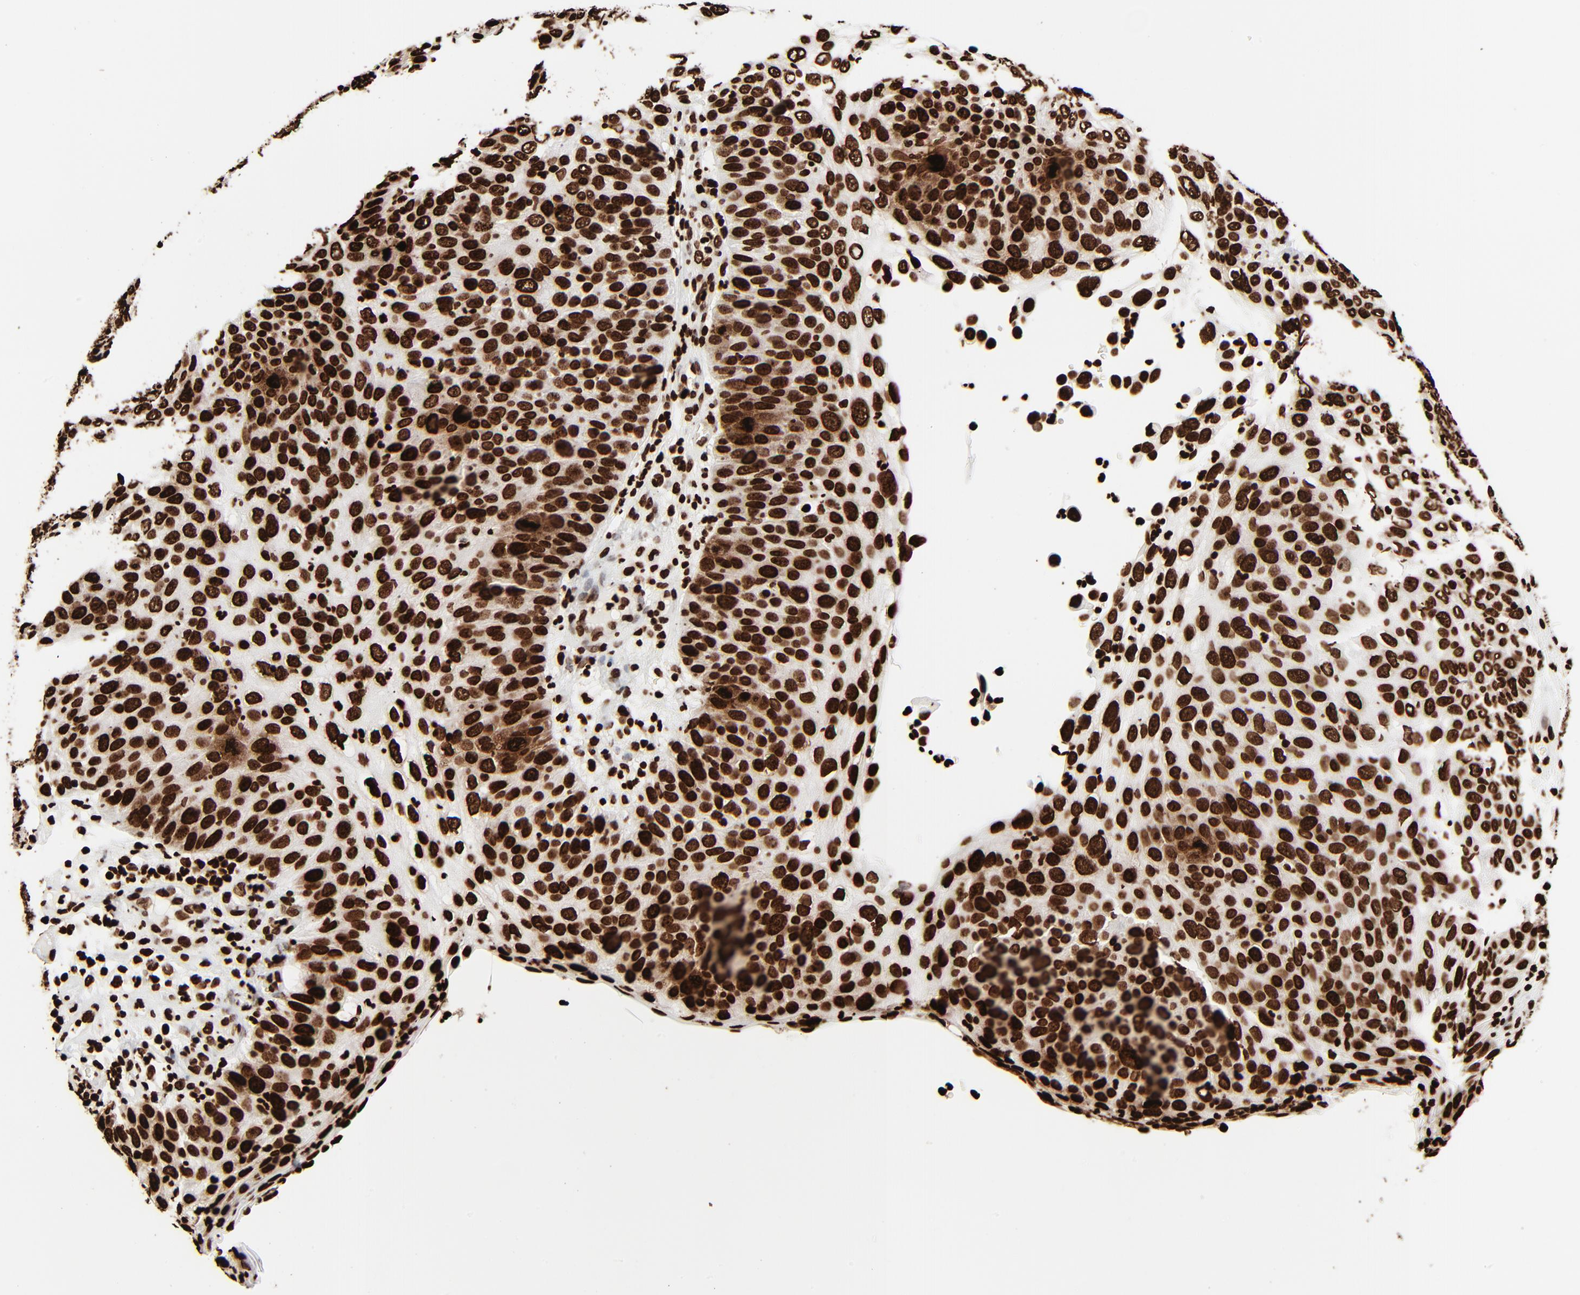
{"staining": {"intensity": "strong", "quantity": ">75%", "location": "nuclear"}, "tissue": "skin cancer", "cell_type": "Tumor cells", "image_type": "cancer", "snomed": [{"axis": "morphology", "description": "Squamous cell carcinoma, NOS"}, {"axis": "topography", "description": "Skin"}], "caption": "A brown stain shows strong nuclear staining of a protein in human skin cancer (squamous cell carcinoma) tumor cells.", "gene": "H3-4", "patient": {"sex": "male", "age": 87}}